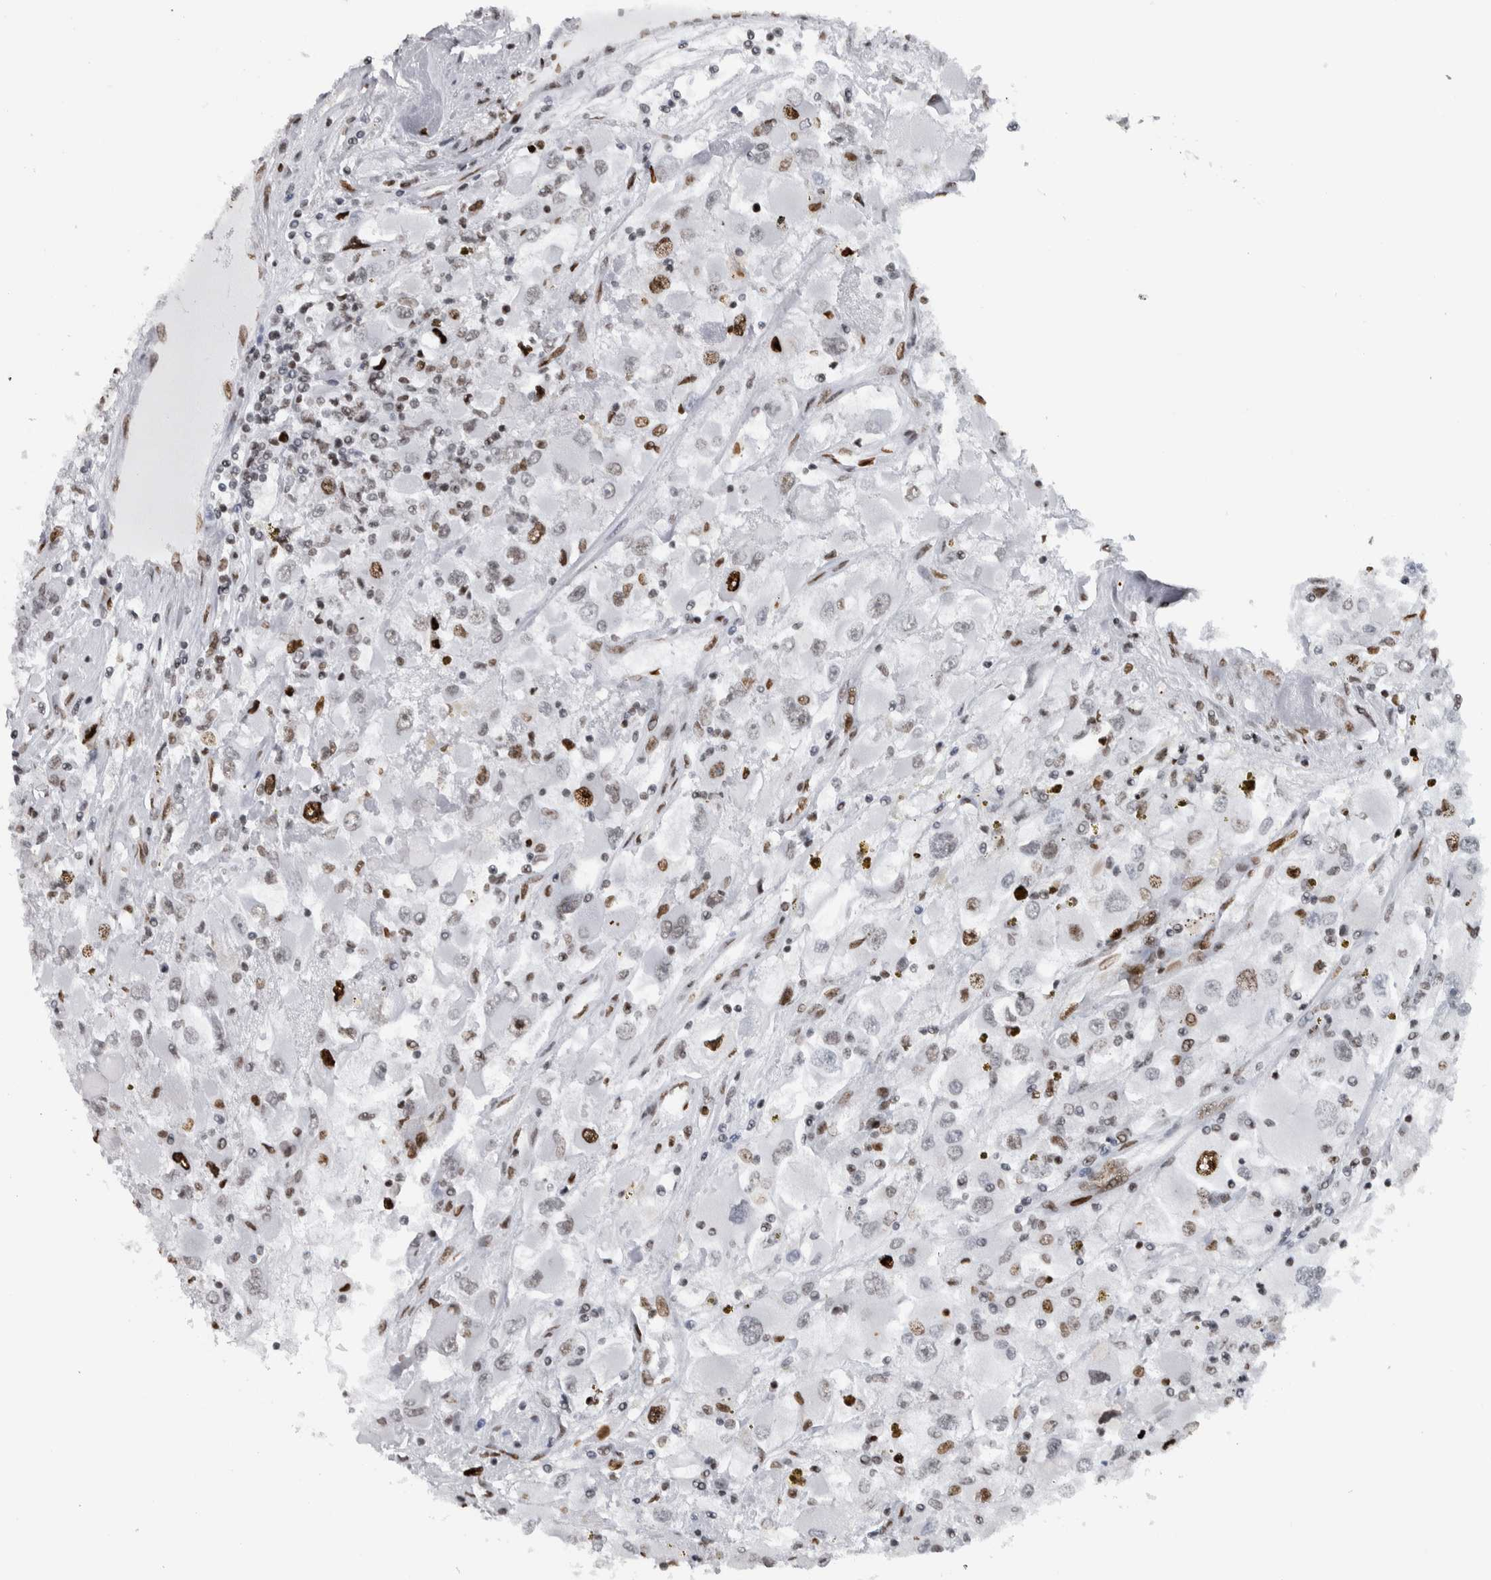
{"staining": {"intensity": "moderate", "quantity": "<25%", "location": "nuclear"}, "tissue": "renal cancer", "cell_type": "Tumor cells", "image_type": "cancer", "snomed": [{"axis": "morphology", "description": "Adenocarcinoma, NOS"}, {"axis": "topography", "description": "Kidney"}], "caption": "Tumor cells display low levels of moderate nuclear expression in approximately <25% of cells in renal adenocarcinoma.", "gene": "TOP2B", "patient": {"sex": "female", "age": 52}}